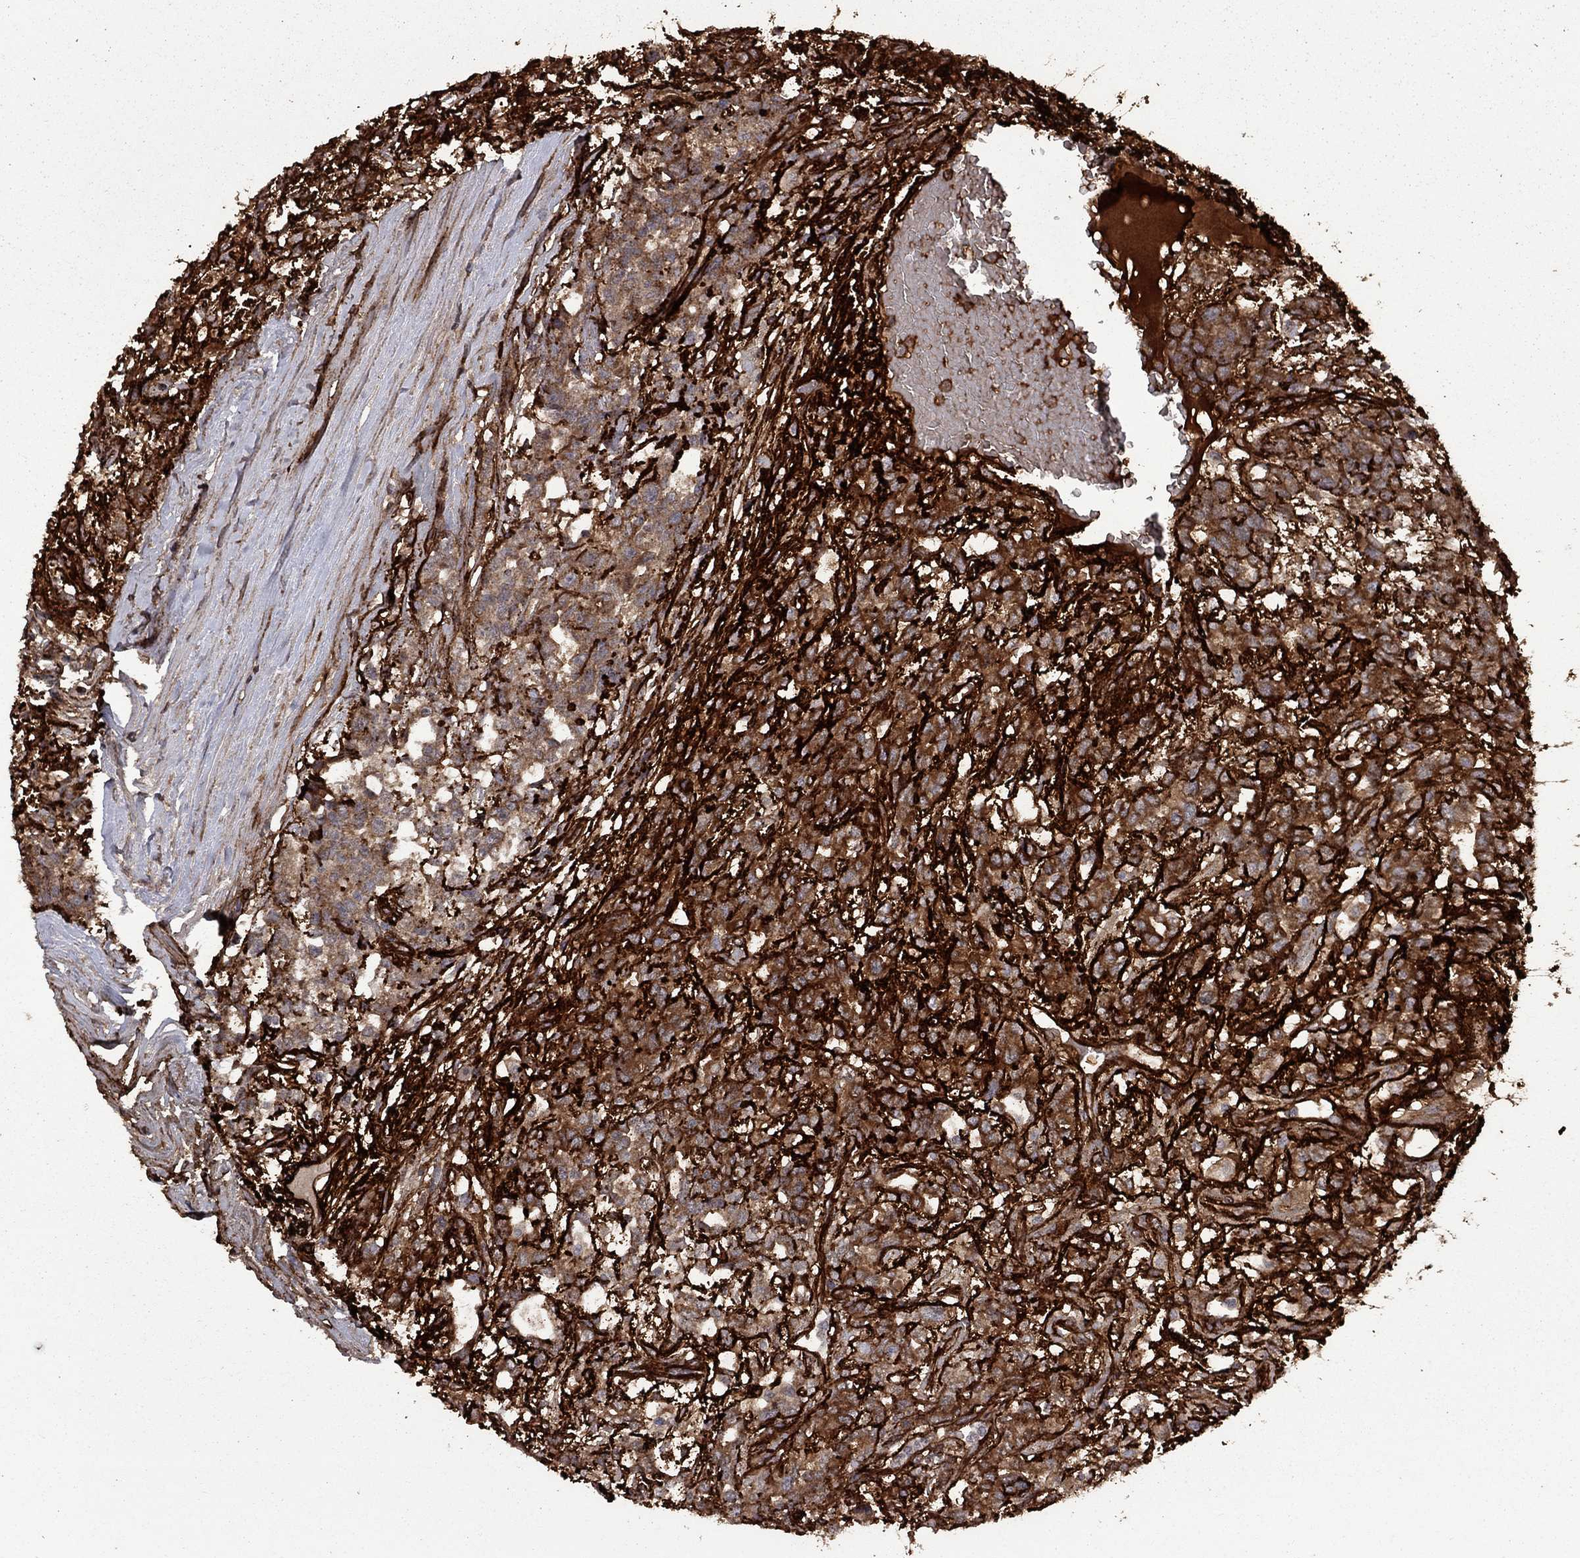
{"staining": {"intensity": "moderate", "quantity": ">75%", "location": "cytoplasmic/membranous"}, "tissue": "testis cancer", "cell_type": "Tumor cells", "image_type": "cancer", "snomed": [{"axis": "morphology", "description": "Seminoma, NOS"}, {"axis": "topography", "description": "Testis"}], "caption": "Seminoma (testis) was stained to show a protein in brown. There is medium levels of moderate cytoplasmic/membranous positivity in about >75% of tumor cells. Using DAB (brown) and hematoxylin (blue) stains, captured at high magnification using brightfield microscopy.", "gene": "COL18A1", "patient": {"sex": "male", "age": 52}}